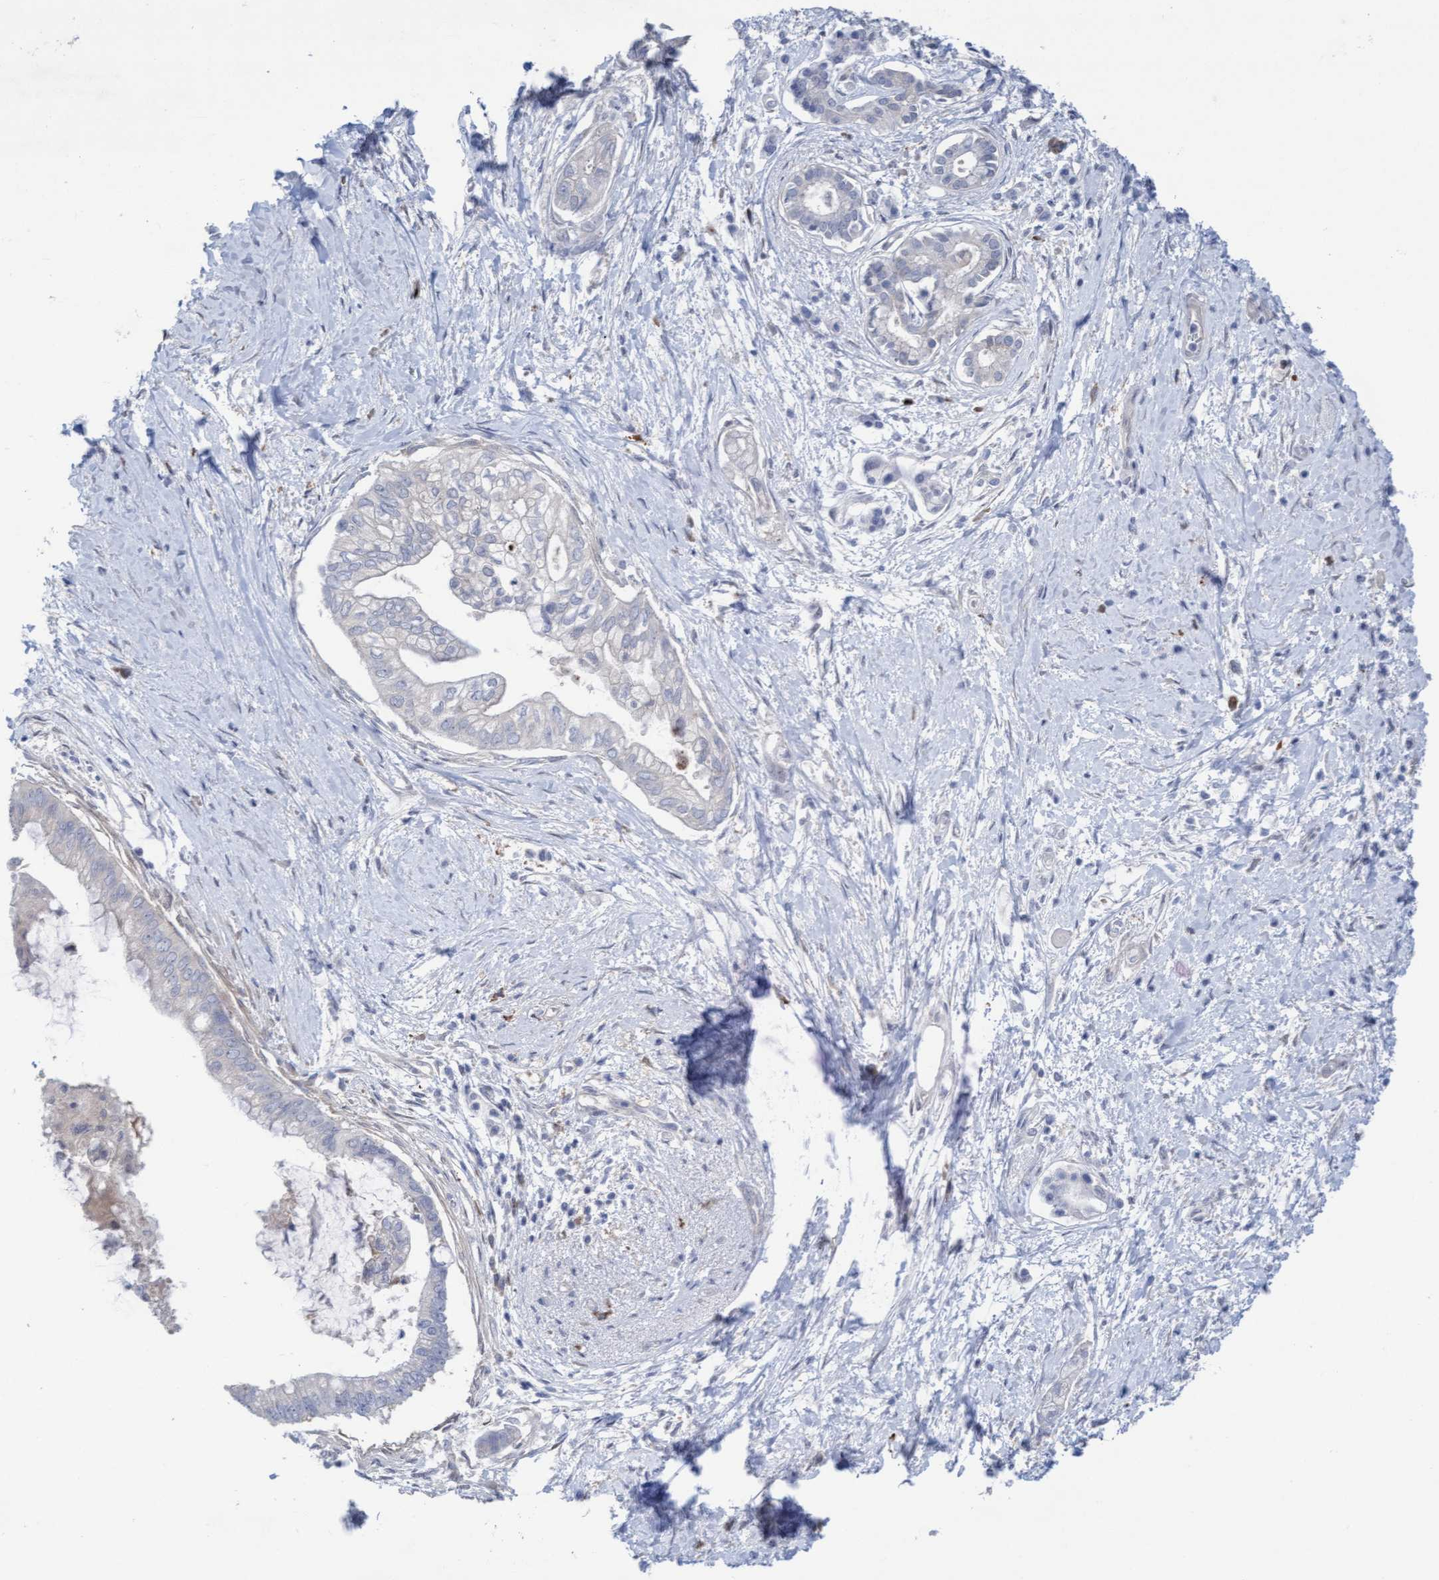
{"staining": {"intensity": "negative", "quantity": "none", "location": "none"}, "tissue": "pancreatic cancer", "cell_type": "Tumor cells", "image_type": "cancer", "snomed": [{"axis": "morphology", "description": "Adenocarcinoma, NOS"}, {"axis": "topography", "description": "Pancreas"}], "caption": "Tumor cells show no significant protein positivity in pancreatic cancer. (DAB (3,3'-diaminobenzidine) immunohistochemistry (IHC) visualized using brightfield microscopy, high magnification).", "gene": "PLCD1", "patient": {"sex": "male", "age": 59}}